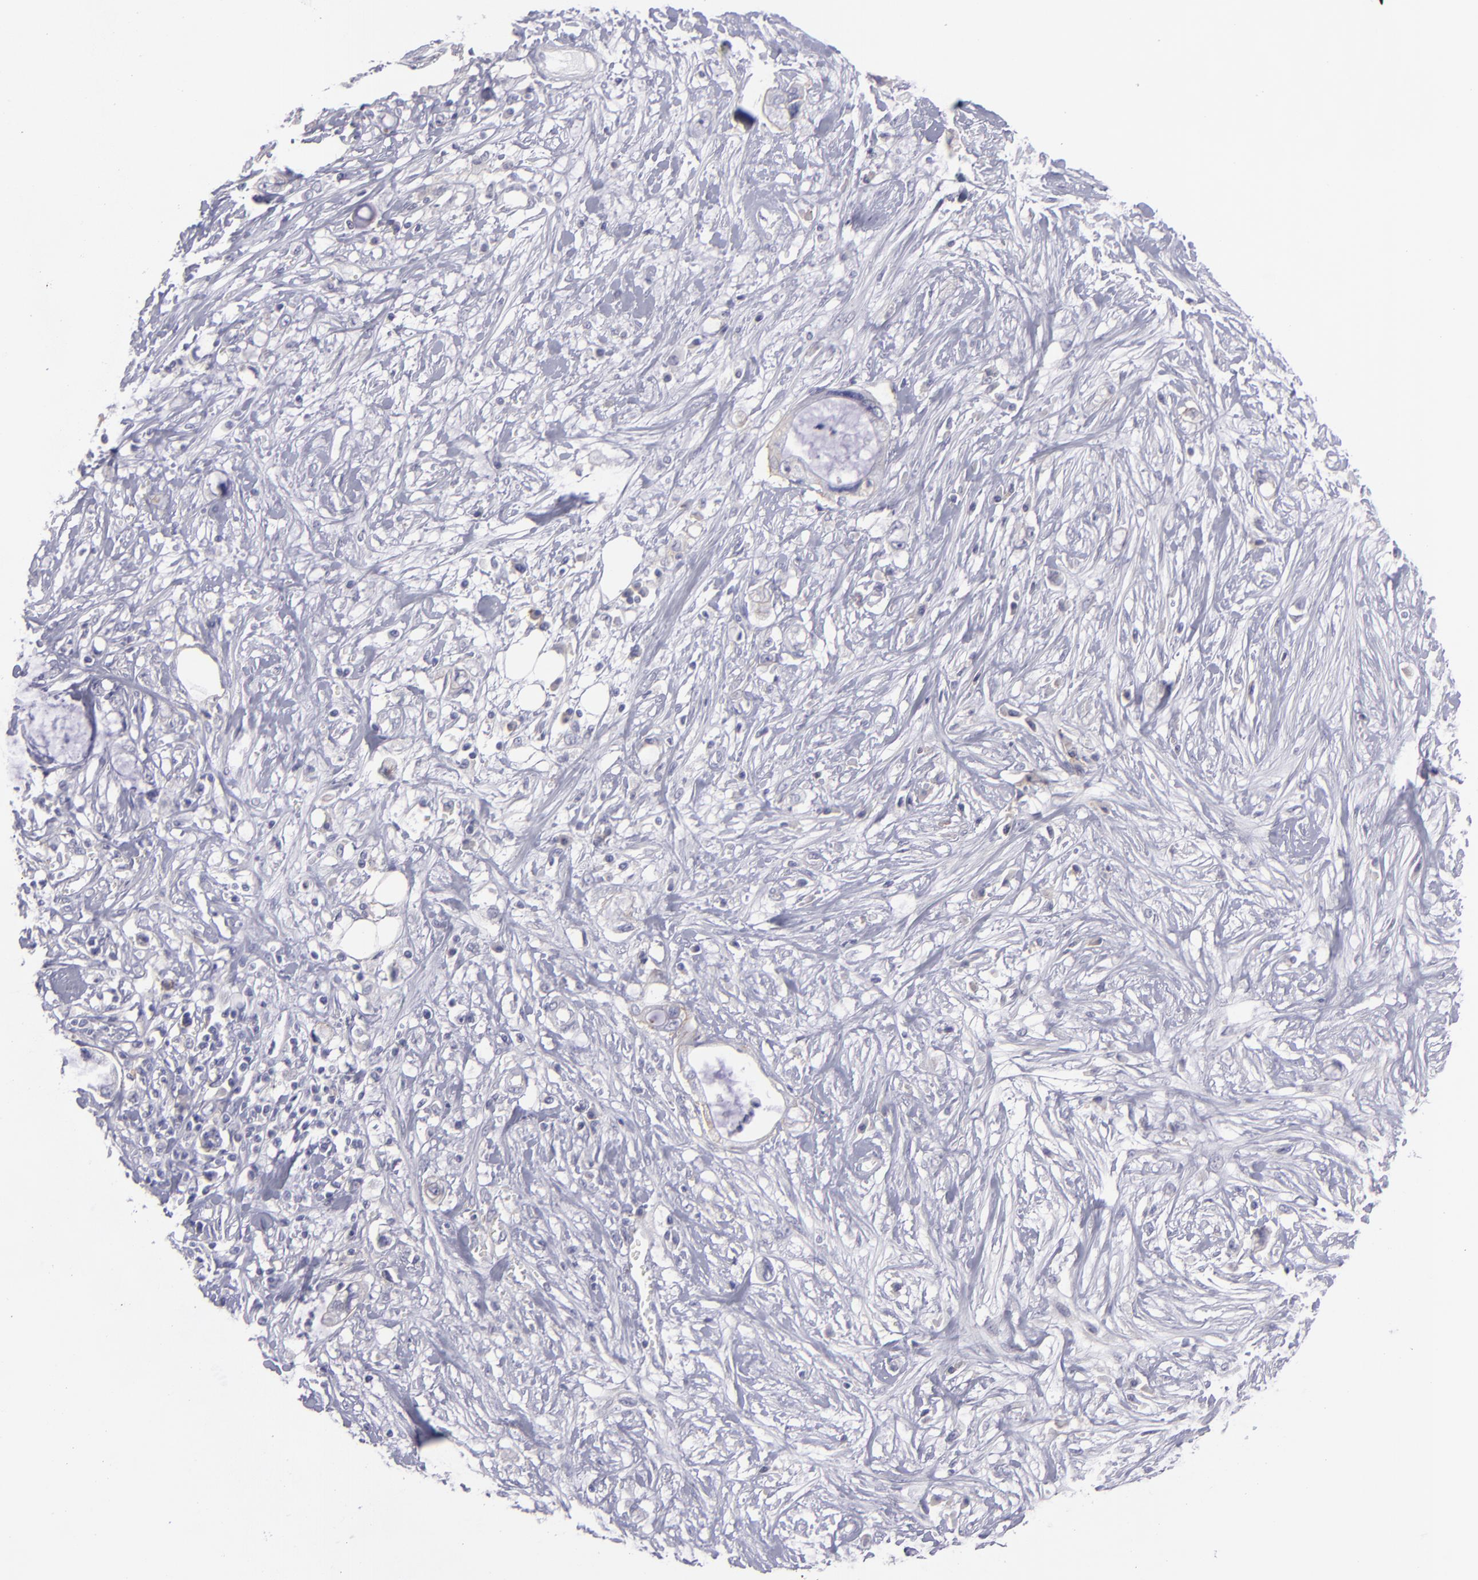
{"staining": {"intensity": "negative", "quantity": "none", "location": "none"}, "tissue": "pancreatic cancer", "cell_type": "Tumor cells", "image_type": "cancer", "snomed": [{"axis": "morphology", "description": "Adenocarcinoma, NOS"}, {"axis": "topography", "description": "Pancreas"}, {"axis": "topography", "description": "Stomach, upper"}], "caption": "IHC micrograph of neoplastic tissue: human pancreatic cancer (adenocarcinoma) stained with DAB shows no significant protein positivity in tumor cells. (DAB (3,3'-diaminobenzidine) IHC visualized using brightfield microscopy, high magnification).", "gene": "BSG", "patient": {"sex": "male", "age": 77}}